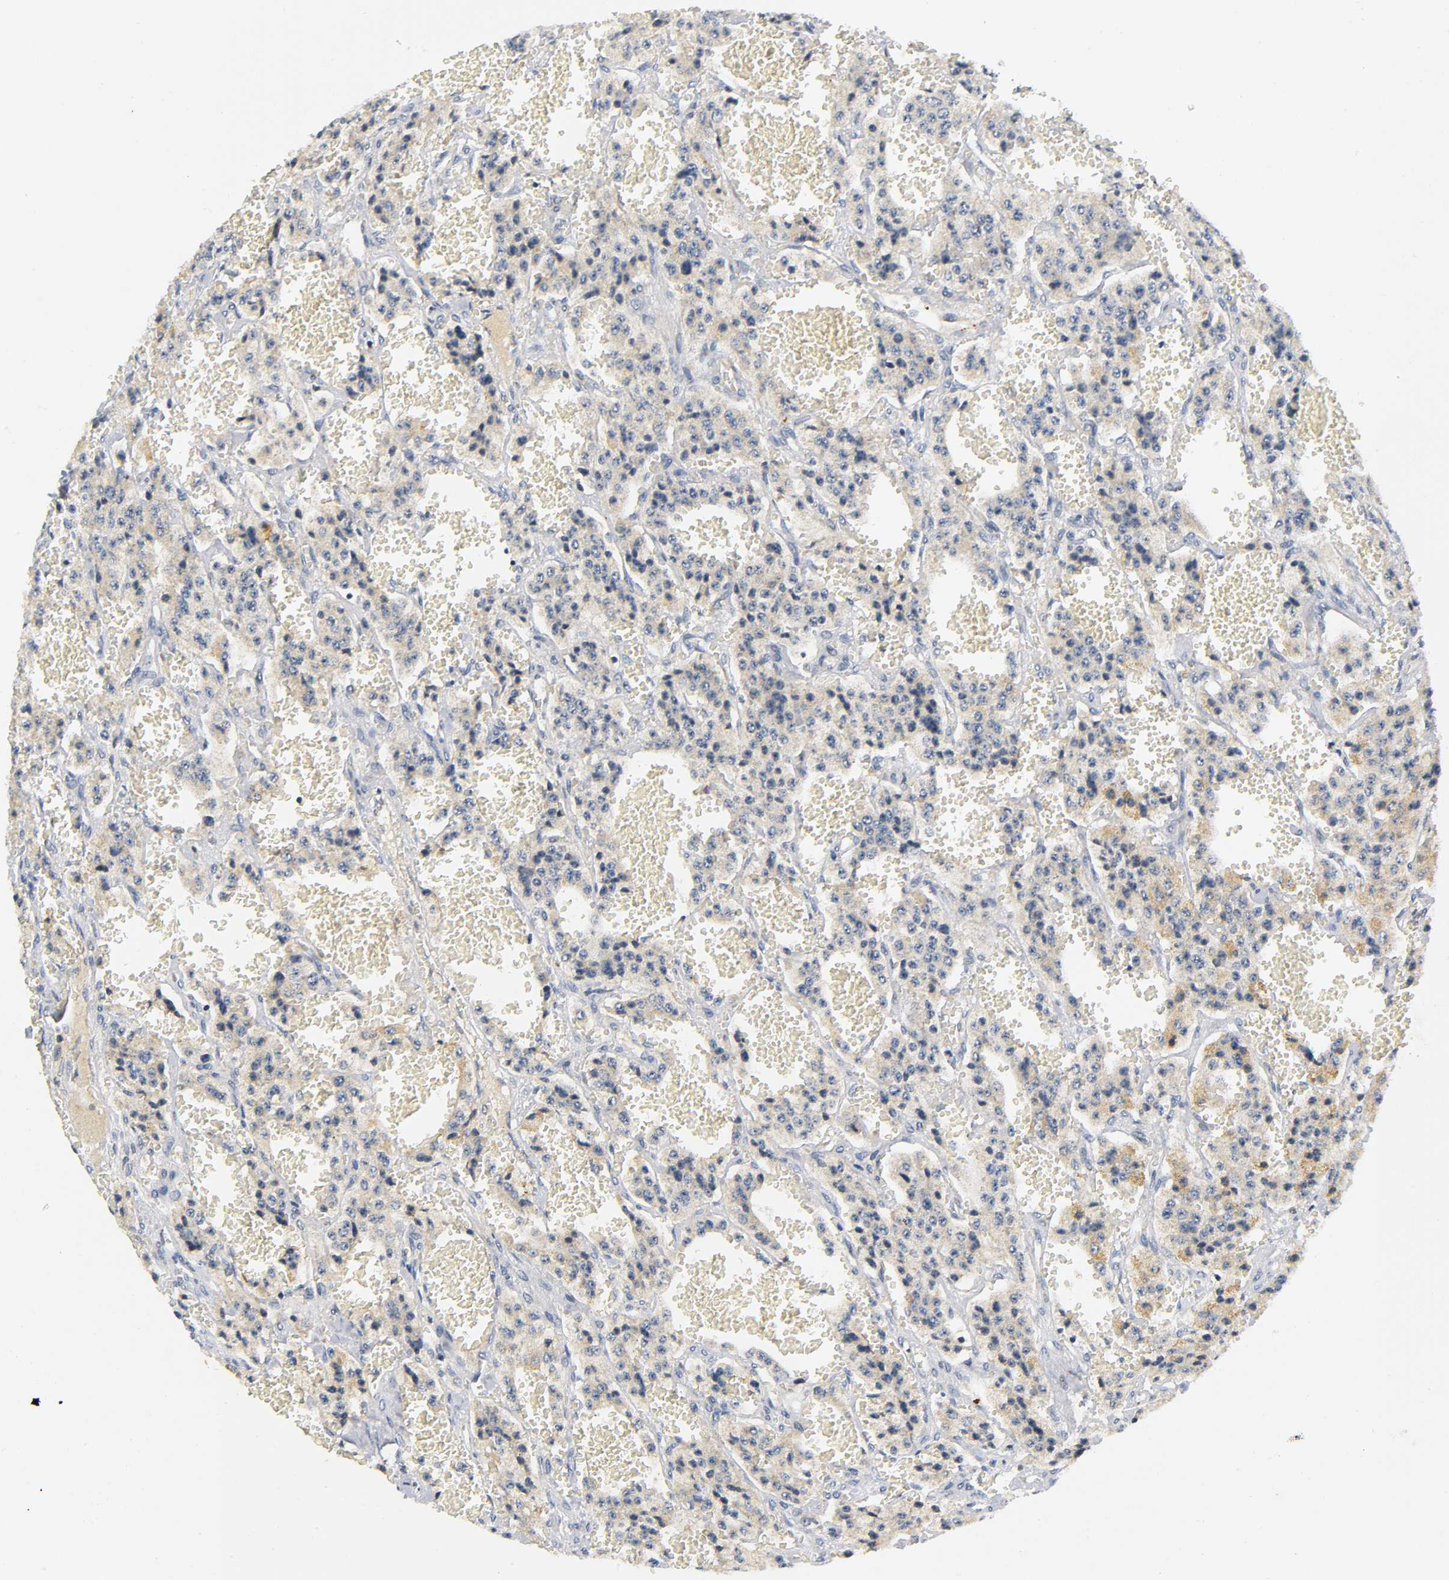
{"staining": {"intensity": "weak", "quantity": ">75%", "location": "cytoplasmic/membranous"}, "tissue": "carcinoid", "cell_type": "Tumor cells", "image_type": "cancer", "snomed": [{"axis": "morphology", "description": "Carcinoid, malignant, NOS"}, {"axis": "topography", "description": "Small intestine"}], "caption": "Approximately >75% of tumor cells in human malignant carcinoid demonstrate weak cytoplasmic/membranous protein positivity as visualized by brown immunohistochemical staining.", "gene": "NRP1", "patient": {"sex": "male", "age": 52}}